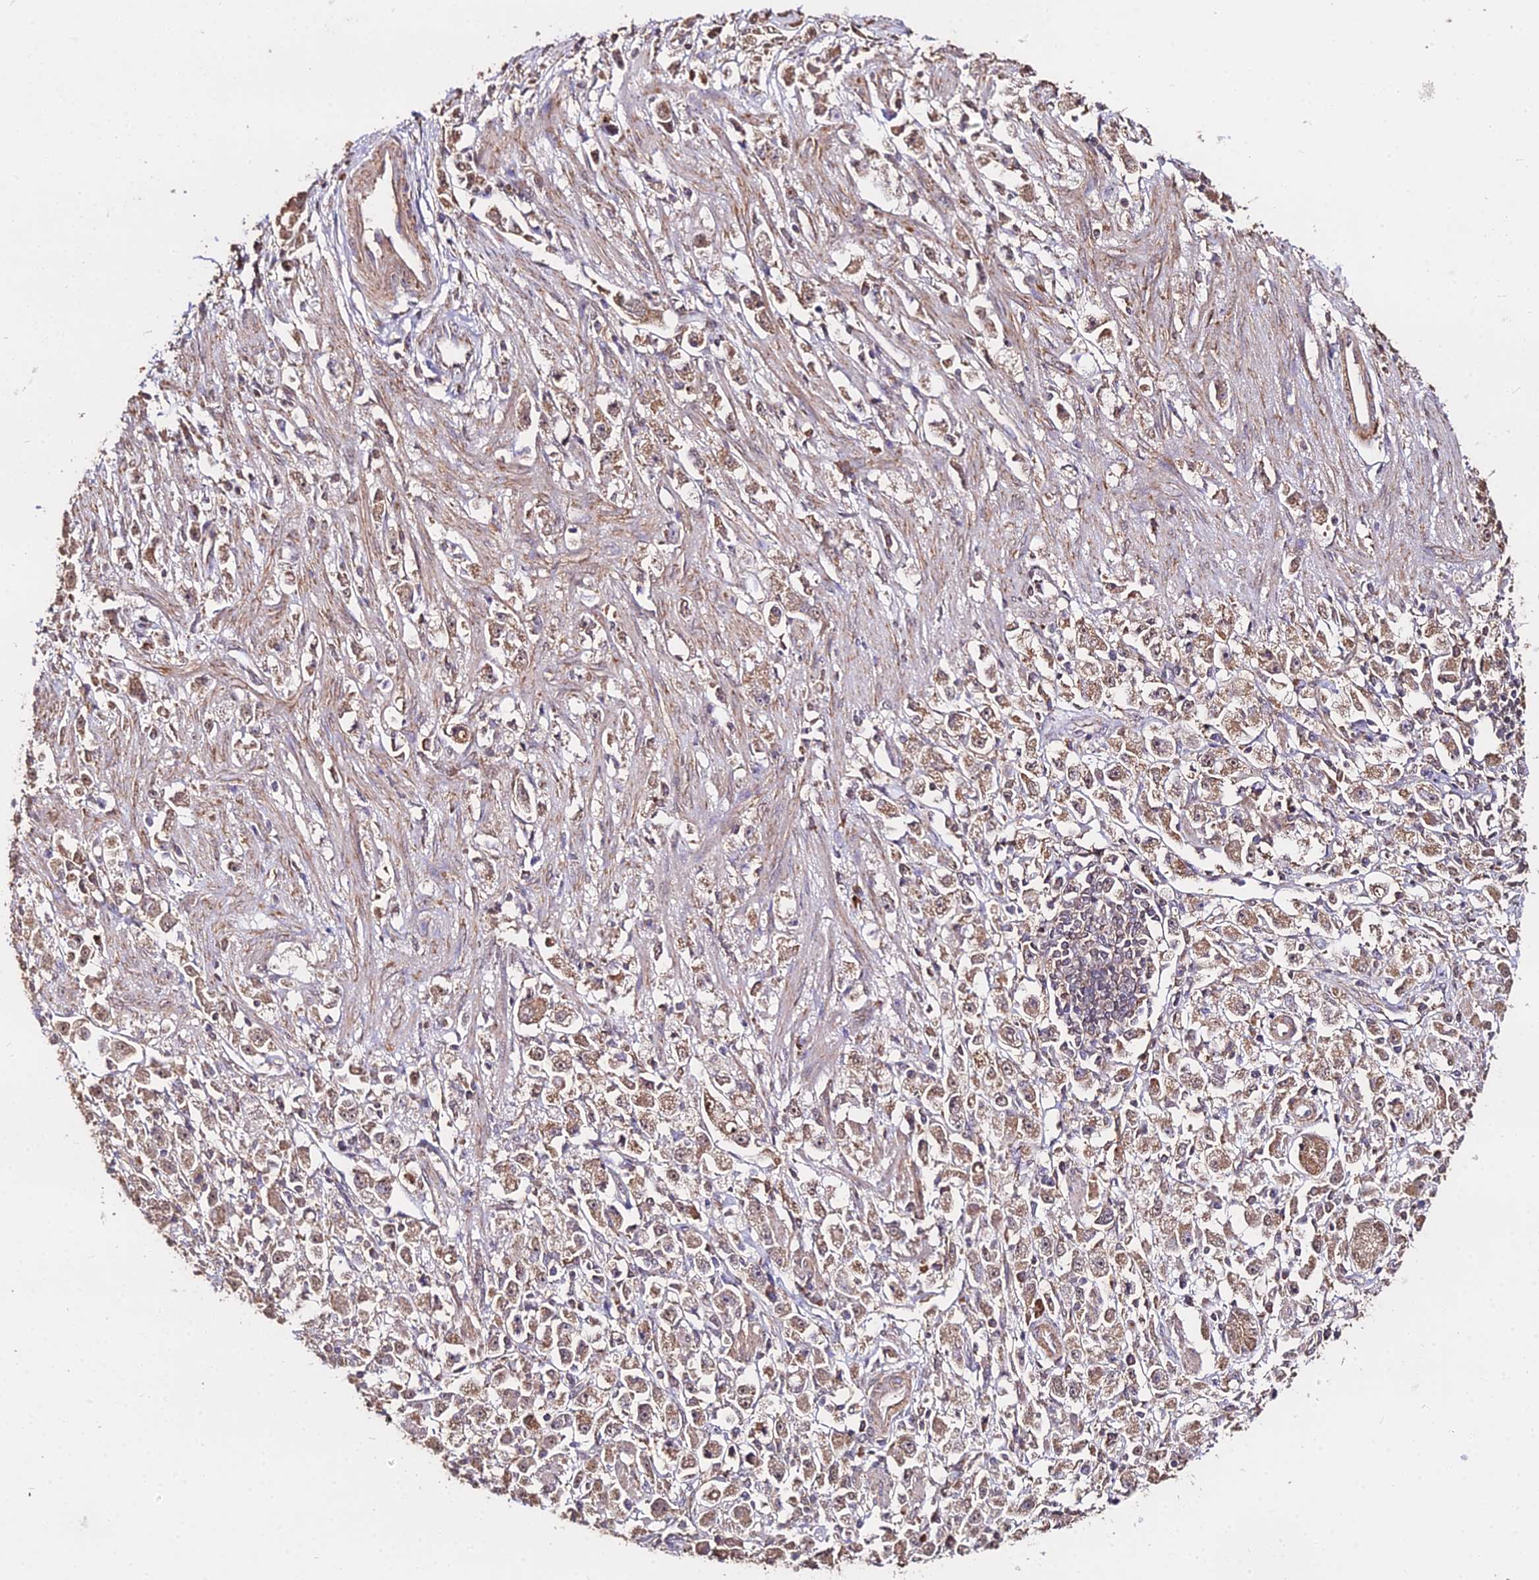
{"staining": {"intensity": "moderate", "quantity": ">75%", "location": "cytoplasmic/membranous"}, "tissue": "stomach cancer", "cell_type": "Tumor cells", "image_type": "cancer", "snomed": [{"axis": "morphology", "description": "Adenocarcinoma, NOS"}, {"axis": "topography", "description": "Stomach"}], "caption": "Immunohistochemical staining of human stomach cancer (adenocarcinoma) shows medium levels of moderate cytoplasmic/membranous protein positivity in approximately >75% of tumor cells.", "gene": "METTL13", "patient": {"sex": "female", "age": 59}}